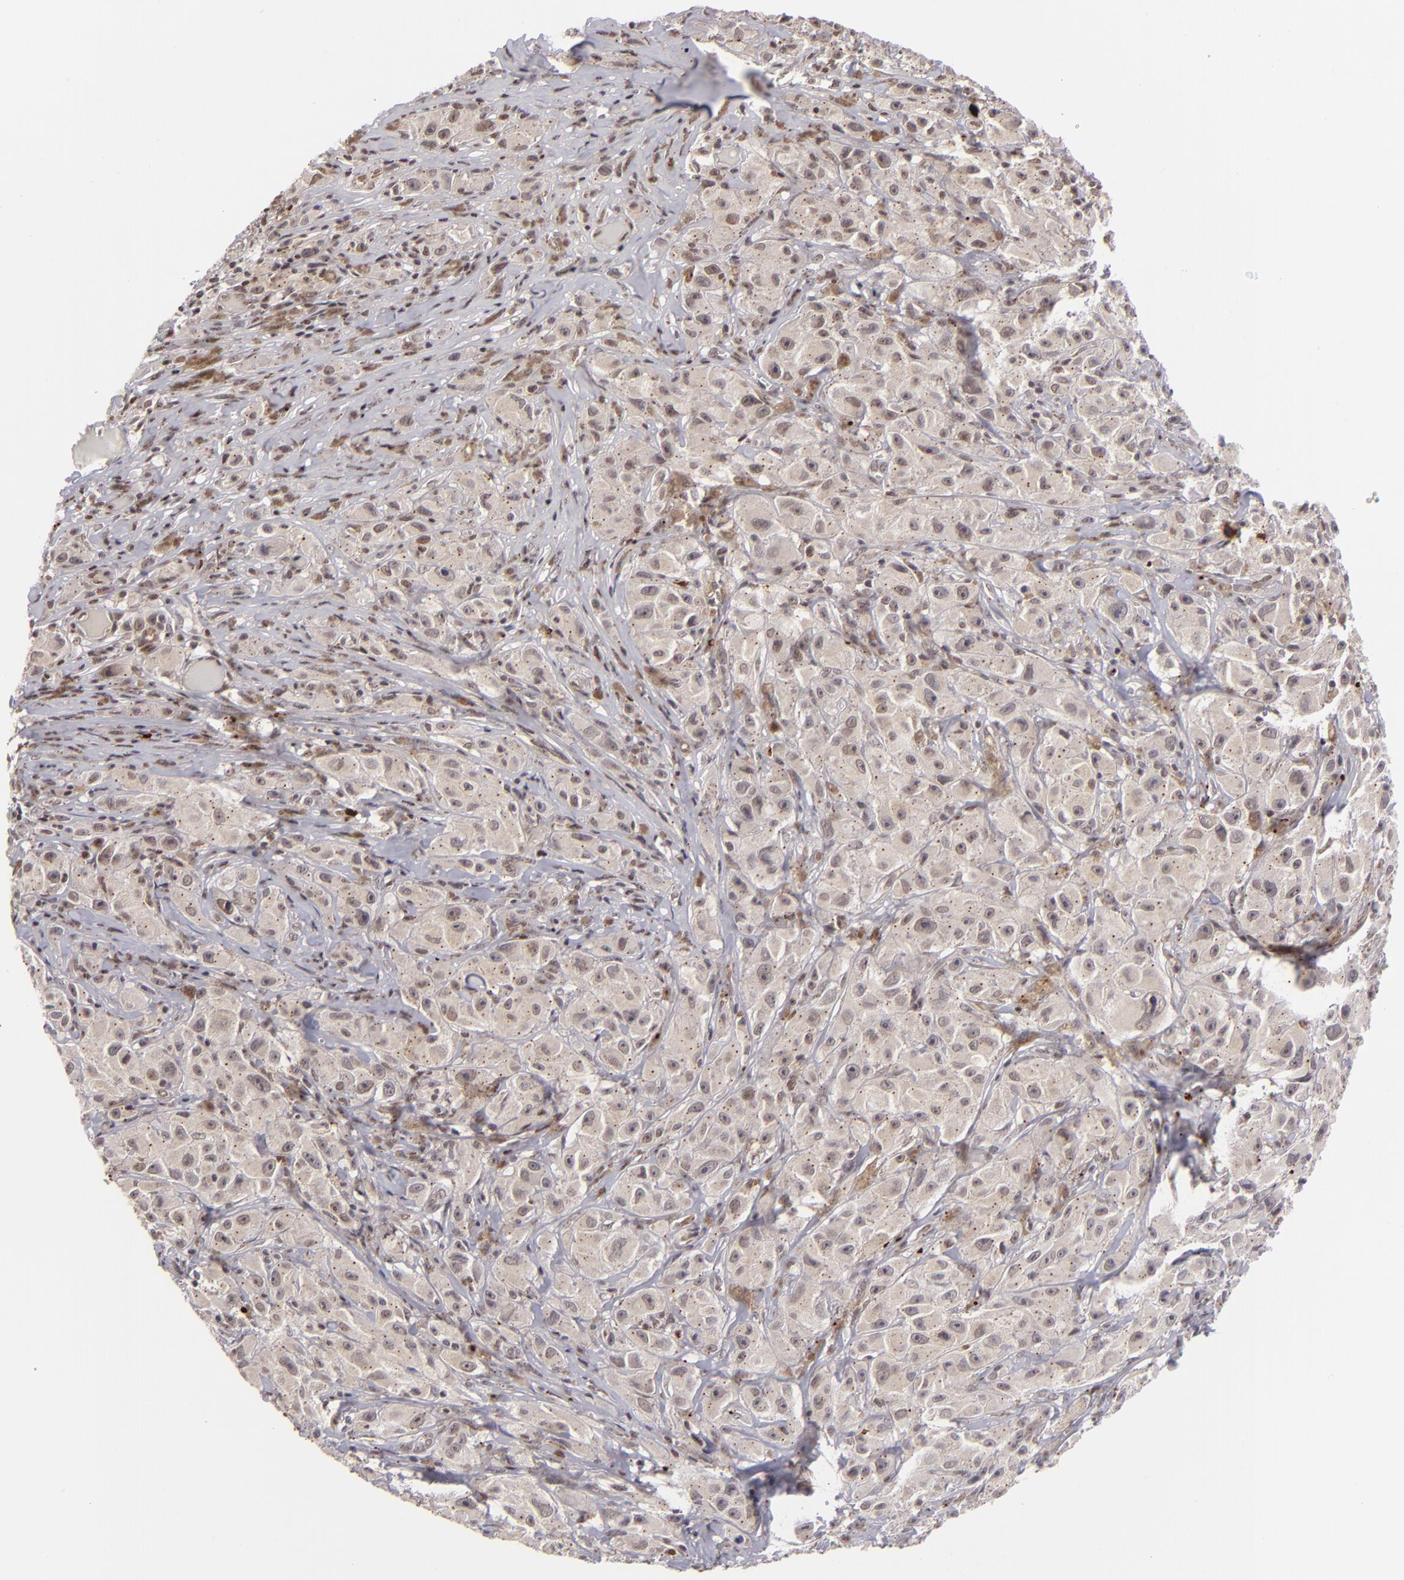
{"staining": {"intensity": "negative", "quantity": "none", "location": "none"}, "tissue": "melanoma", "cell_type": "Tumor cells", "image_type": "cancer", "snomed": [{"axis": "morphology", "description": "Malignant melanoma, NOS"}, {"axis": "topography", "description": "Skin"}], "caption": "Protein analysis of melanoma displays no significant staining in tumor cells.", "gene": "RXRG", "patient": {"sex": "male", "age": 56}}